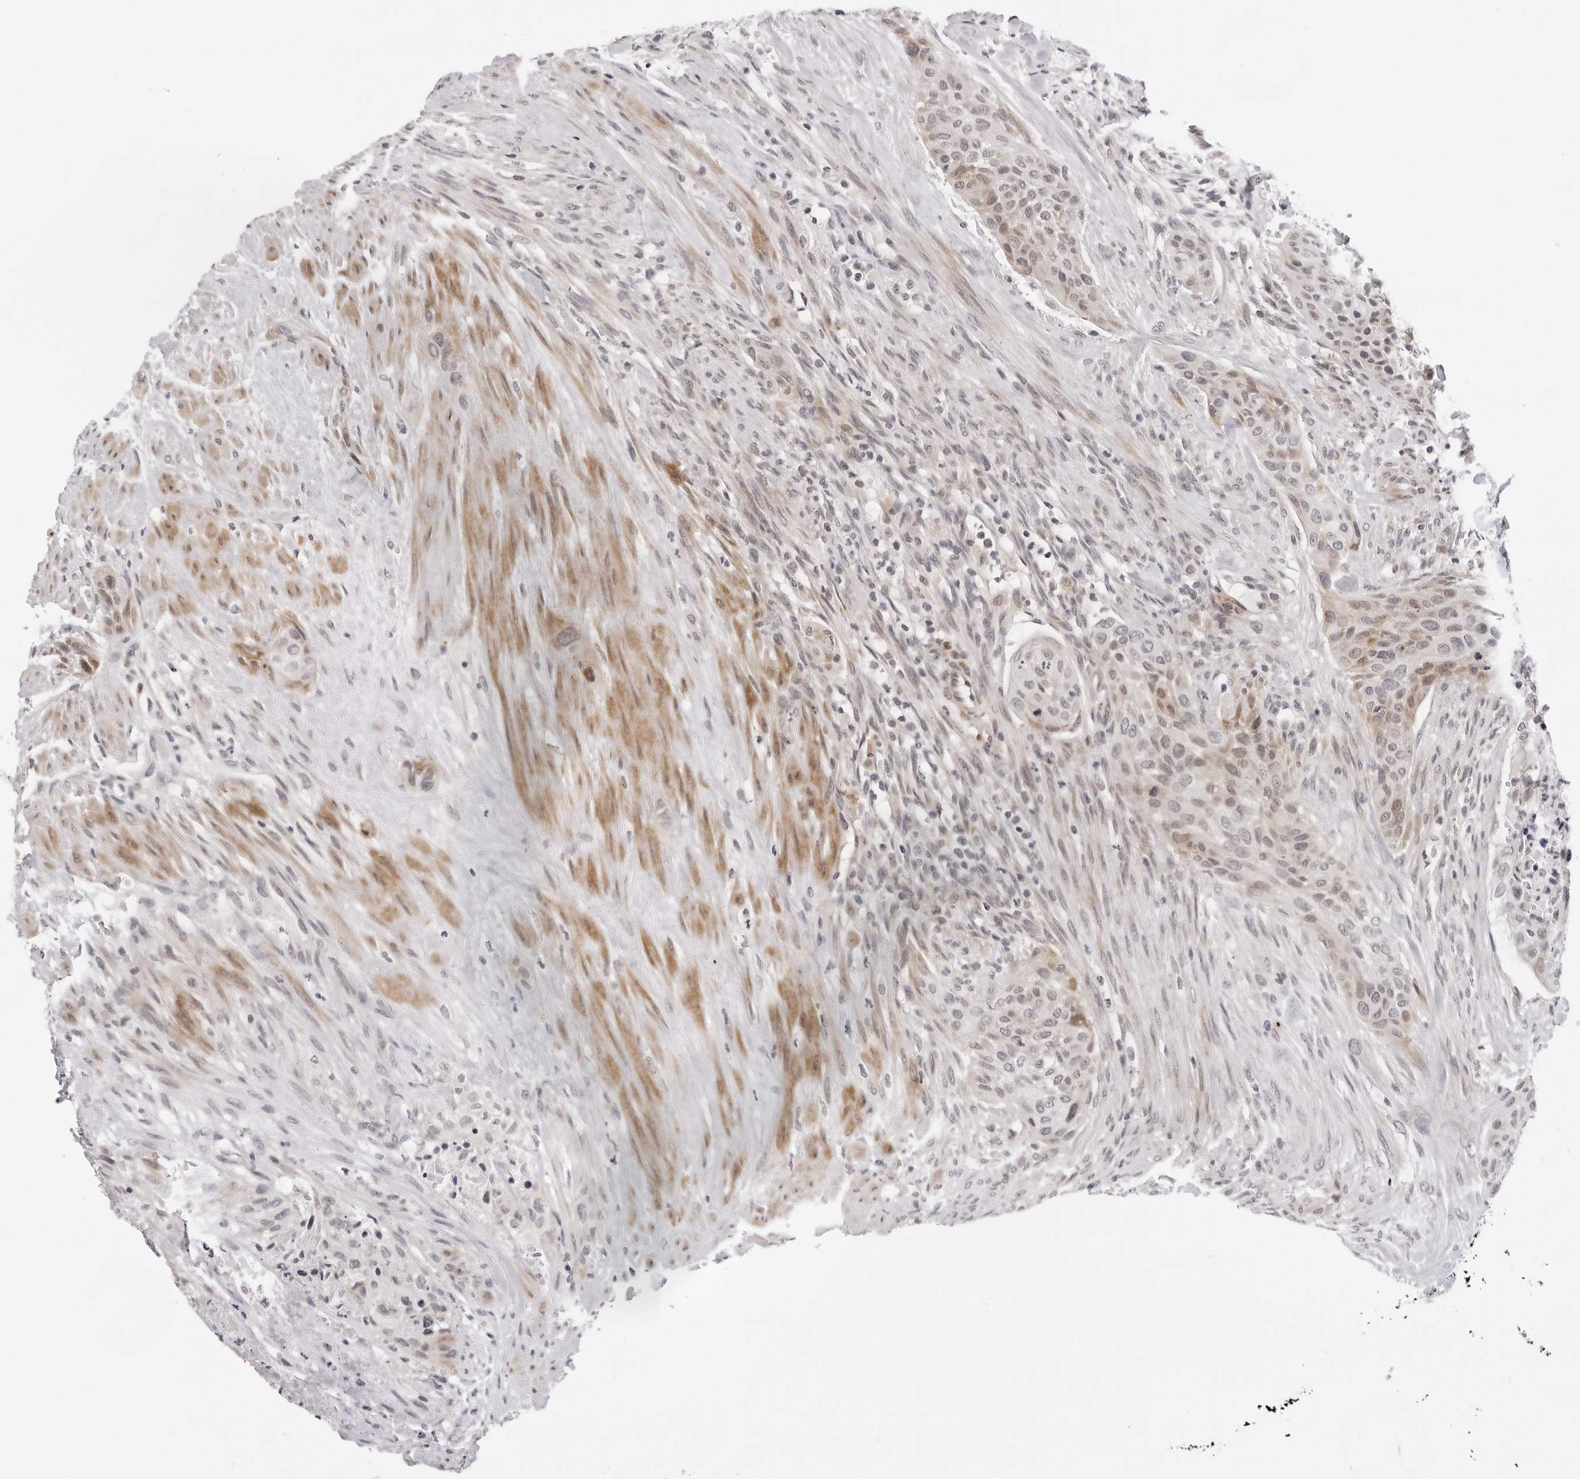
{"staining": {"intensity": "moderate", "quantity": "<25%", "location": "cytoplasmic/membranous"}, "tissue": "urothelial cancer", "cell_type": "Tumor cells", "image_type": "cancer", "snomed": [{"axis": "morphology", "description": "Urothelial carcinoma, High grade"}, {"axis": "topography", "description": "Urinary bladder"}], "caption": "Protein expression analysis of human high-grade urothelial carcinoma reveals moderate cytoplasmic/membranous positivity in about <25% of tumor cells.", "gene": "IL17RA", "patient": {"sex": "male", "age": 35}}